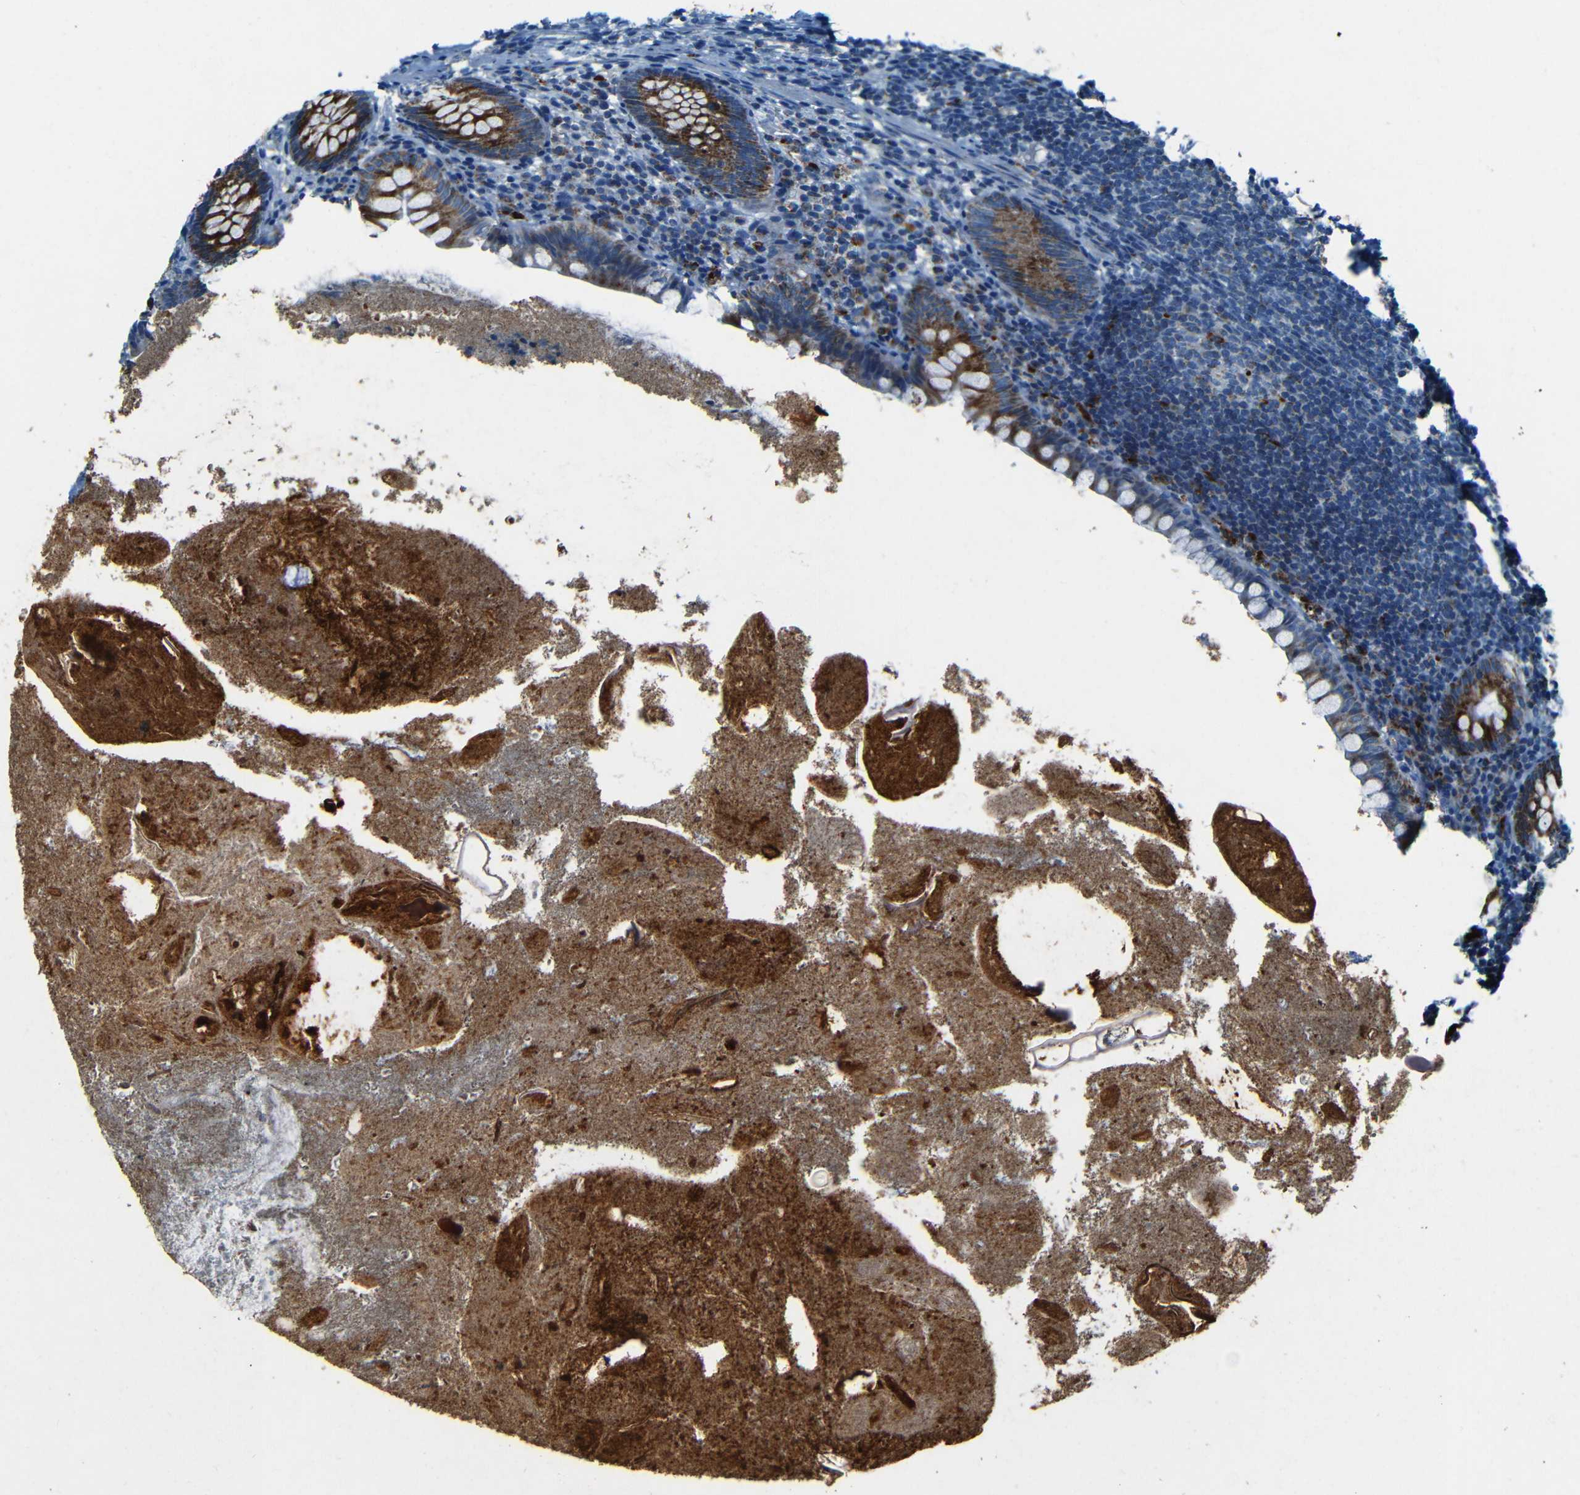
{"staining": {"intensity": "strong", "quantity": ">75%", "location": "cytoplasmic/membranous"}, "tissue": "appendix", "cell_type": "Glandular cells", "image_type": "normal", "snomed": [{"axis": "morphology", "description": "Normal tissue, NOS"}, {"axis": "topography", "description": "Appendix"}], "caption": "This image displays immunohistochemistry staining of unremarkable human appendix, with high strong cytoplasmic/membranous expression in approximately >75% of glandular cells.", "gene": "WSCD2", "patient": {"sex": "male", "age": 52}}